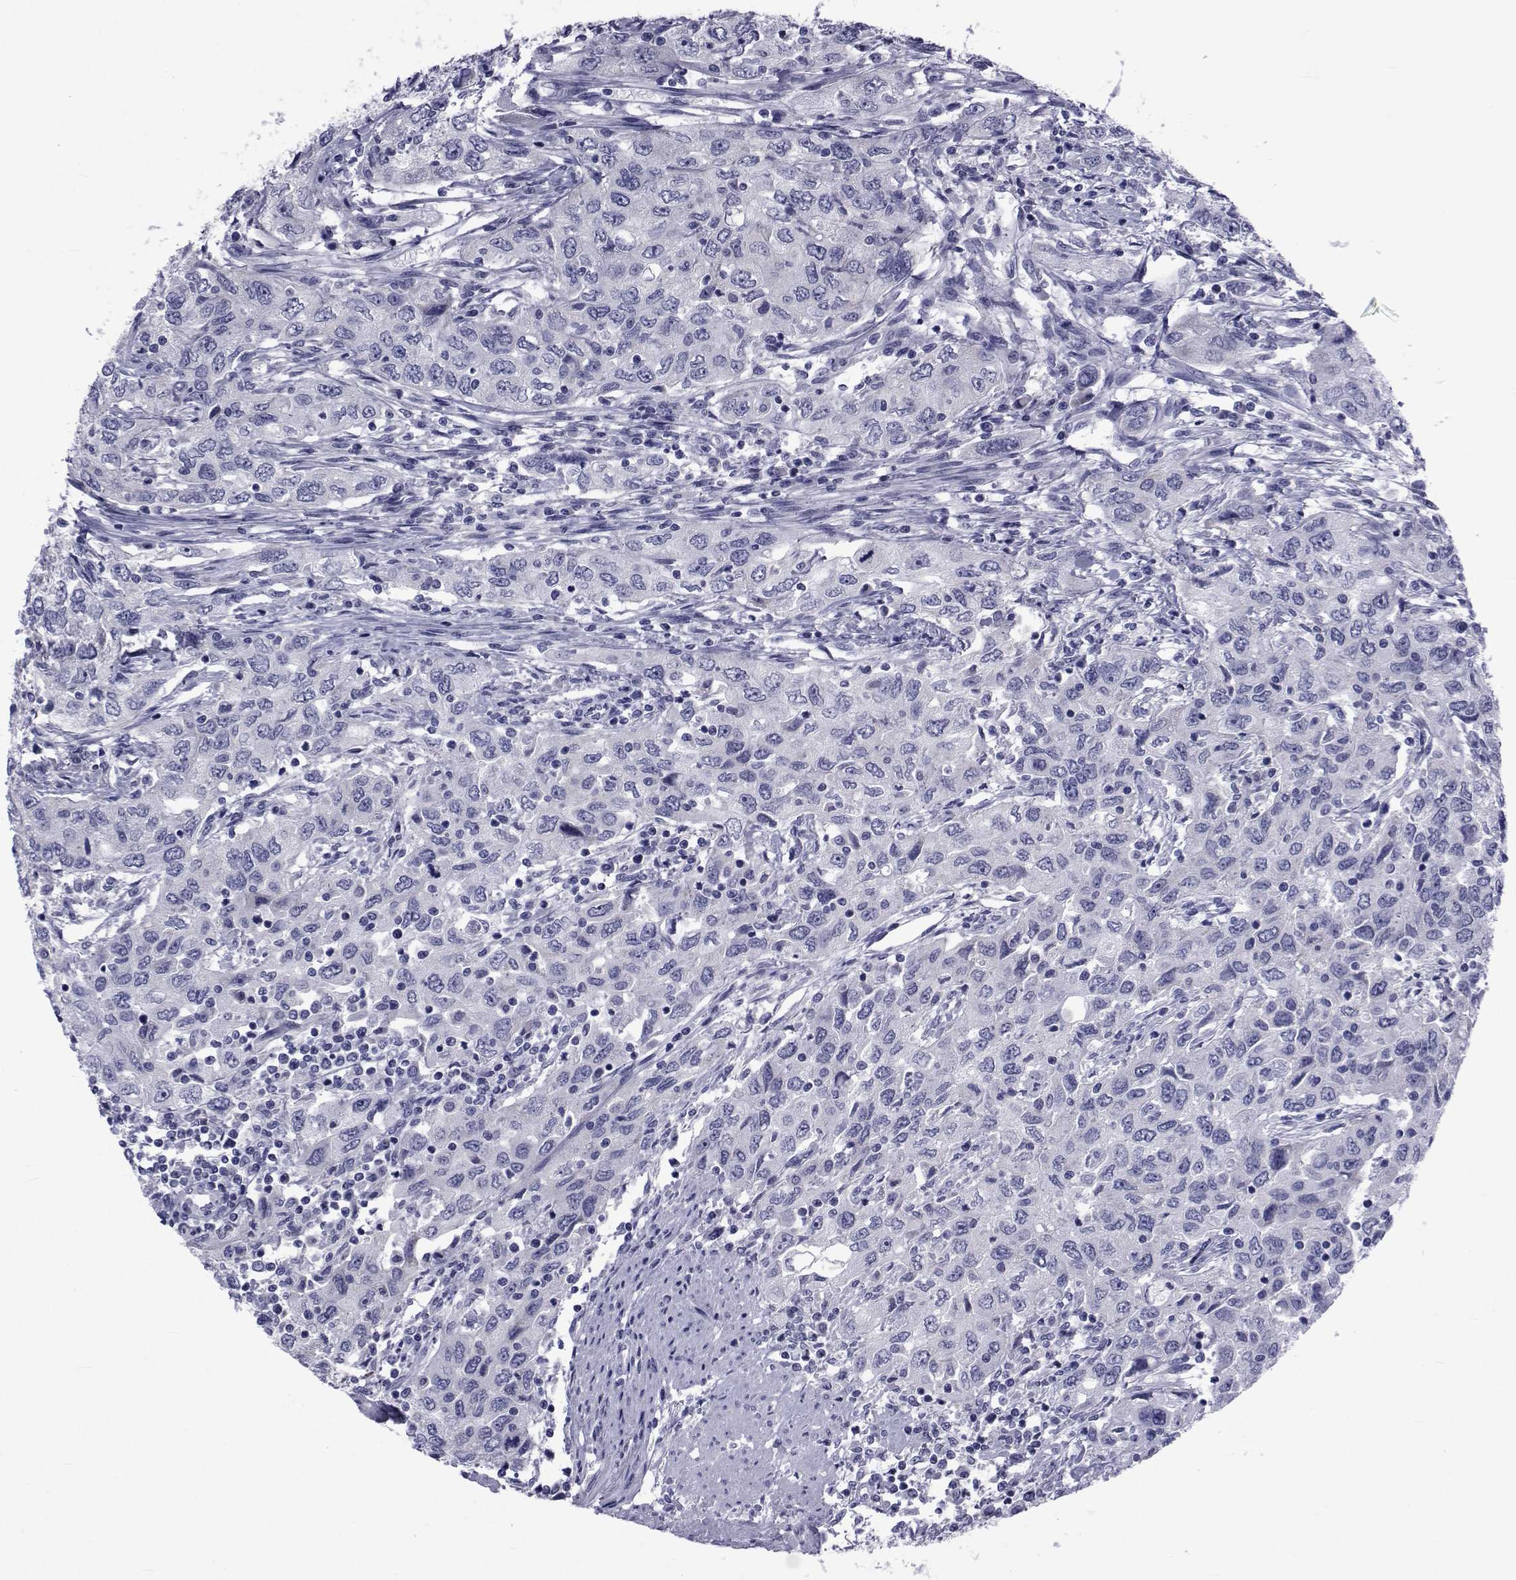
{"staining": {"intensity": "negative", "quantity": "none", "location": "none"}, "tissue": "urothelial cancer", "cell_type": "Tumor cells", "image_type": "cancer", "snomed": [{"axis": "morphology", "description": "Urothelial carcinoma, High grade"}, {"axis": "topography", "description": "Urinary bladder"}], "caption": "DAB immunohistochemical staining of human high-grade urothelial carcinoma shows no significant expression in tumor cells. (DAB (3,3'-diaminobenzidine) immunohistochemistry (IHC) visualized using brightfield microscopy, high magnification).", "gene": "GKAP1", "patient": {"sex": "male", "age": 76}}